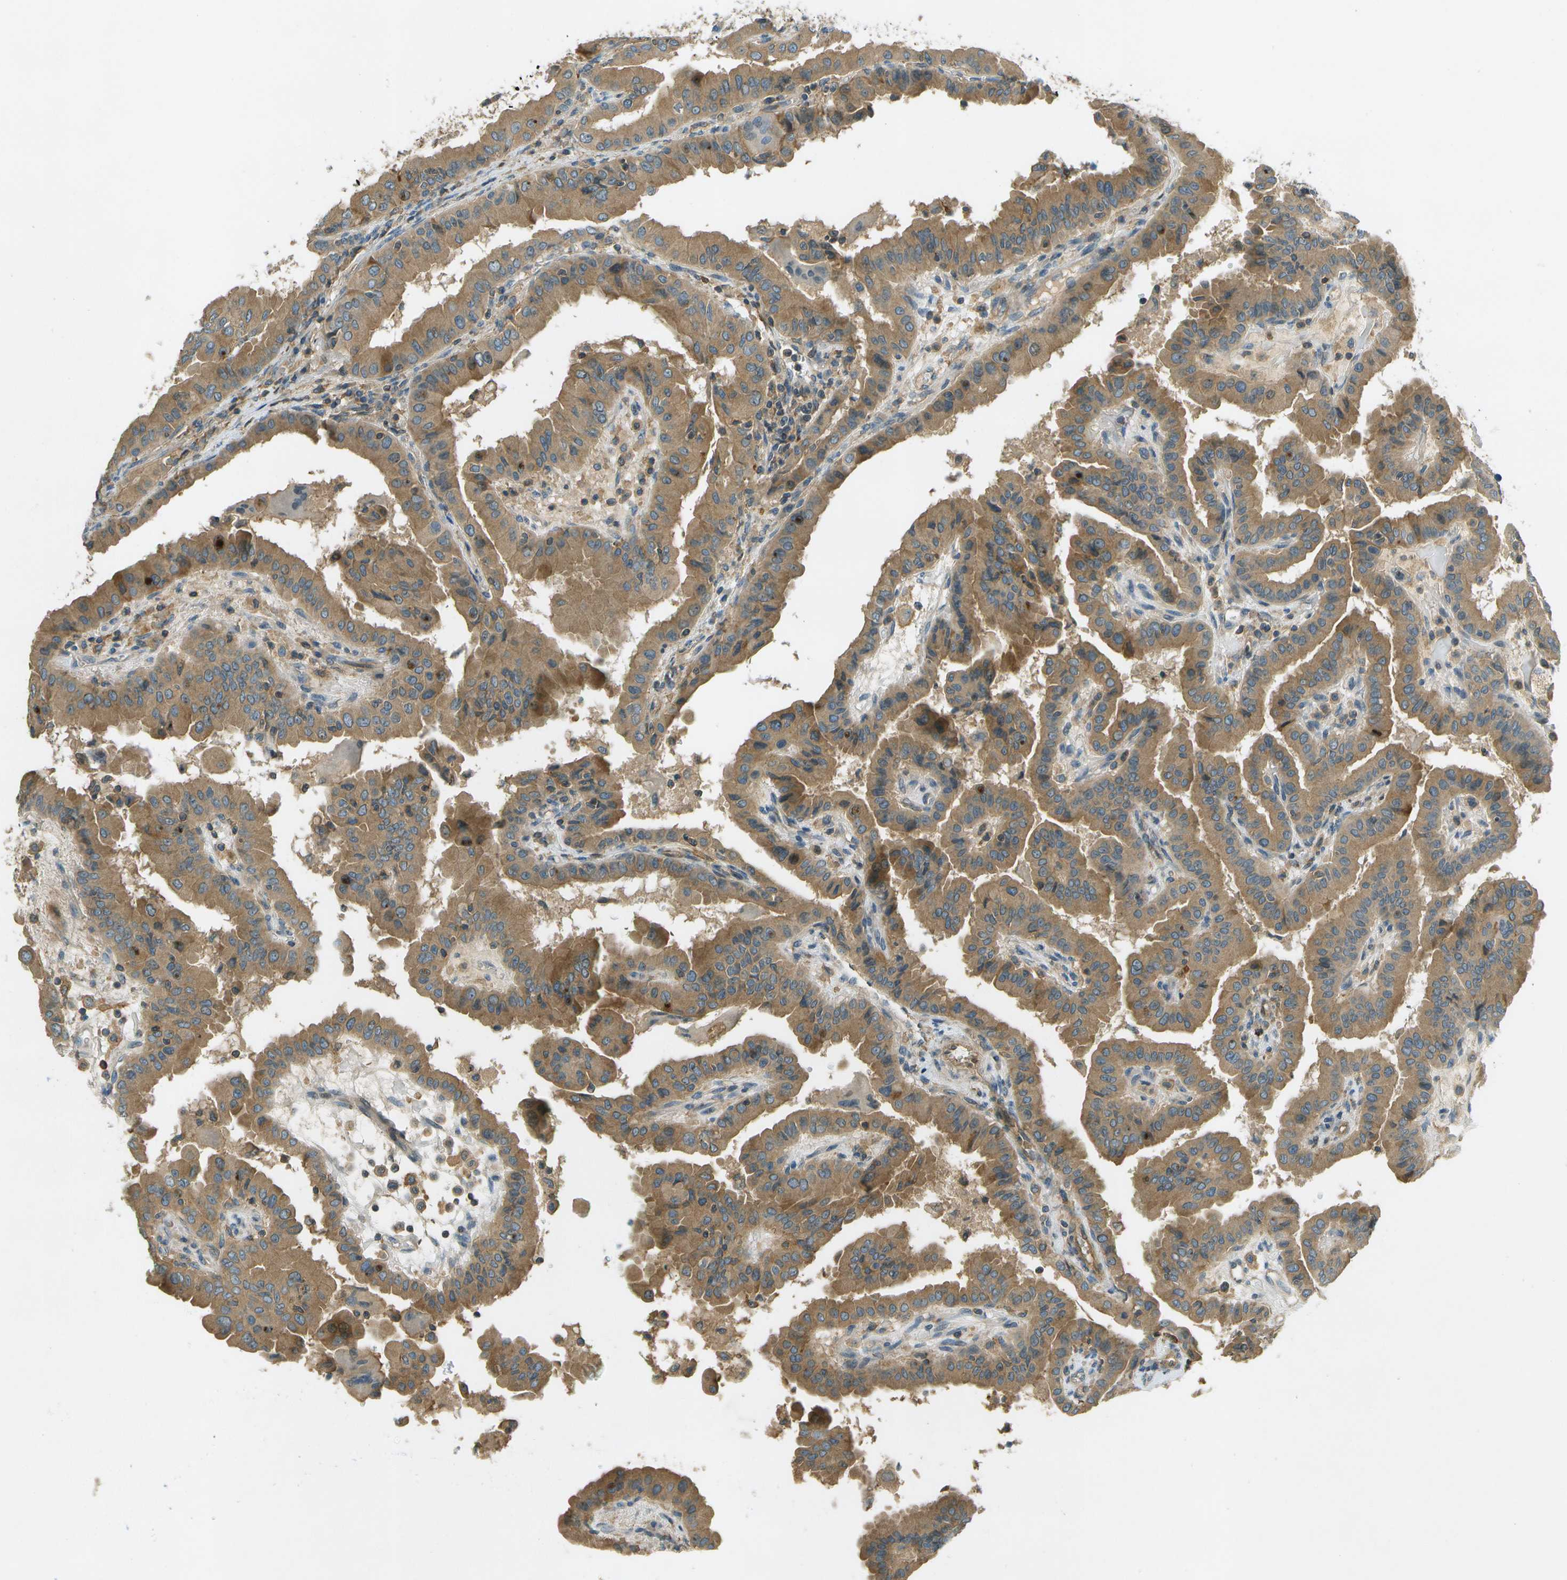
{"staining": {"intensity": "moderate", "quantity": ">75%", "location": "cytoplasmic/membranous"}, "tissue": "thyroid cancer", "cell_type": "Tumor cells", "image_type": "cancer", "snomed": [{"axis": "morphology", "description": "Papillary adenocarcinoma, NOS"}, {"axis": "topography", "description": "Thyroid gland"}], "caption": "Moderate cytoplasmic/membranous positivity is appreciated in about >75% of tumor cells in thyroid cancer.", "gene": "NUDT4", "patient": {"sex": "male", "age": 33}}